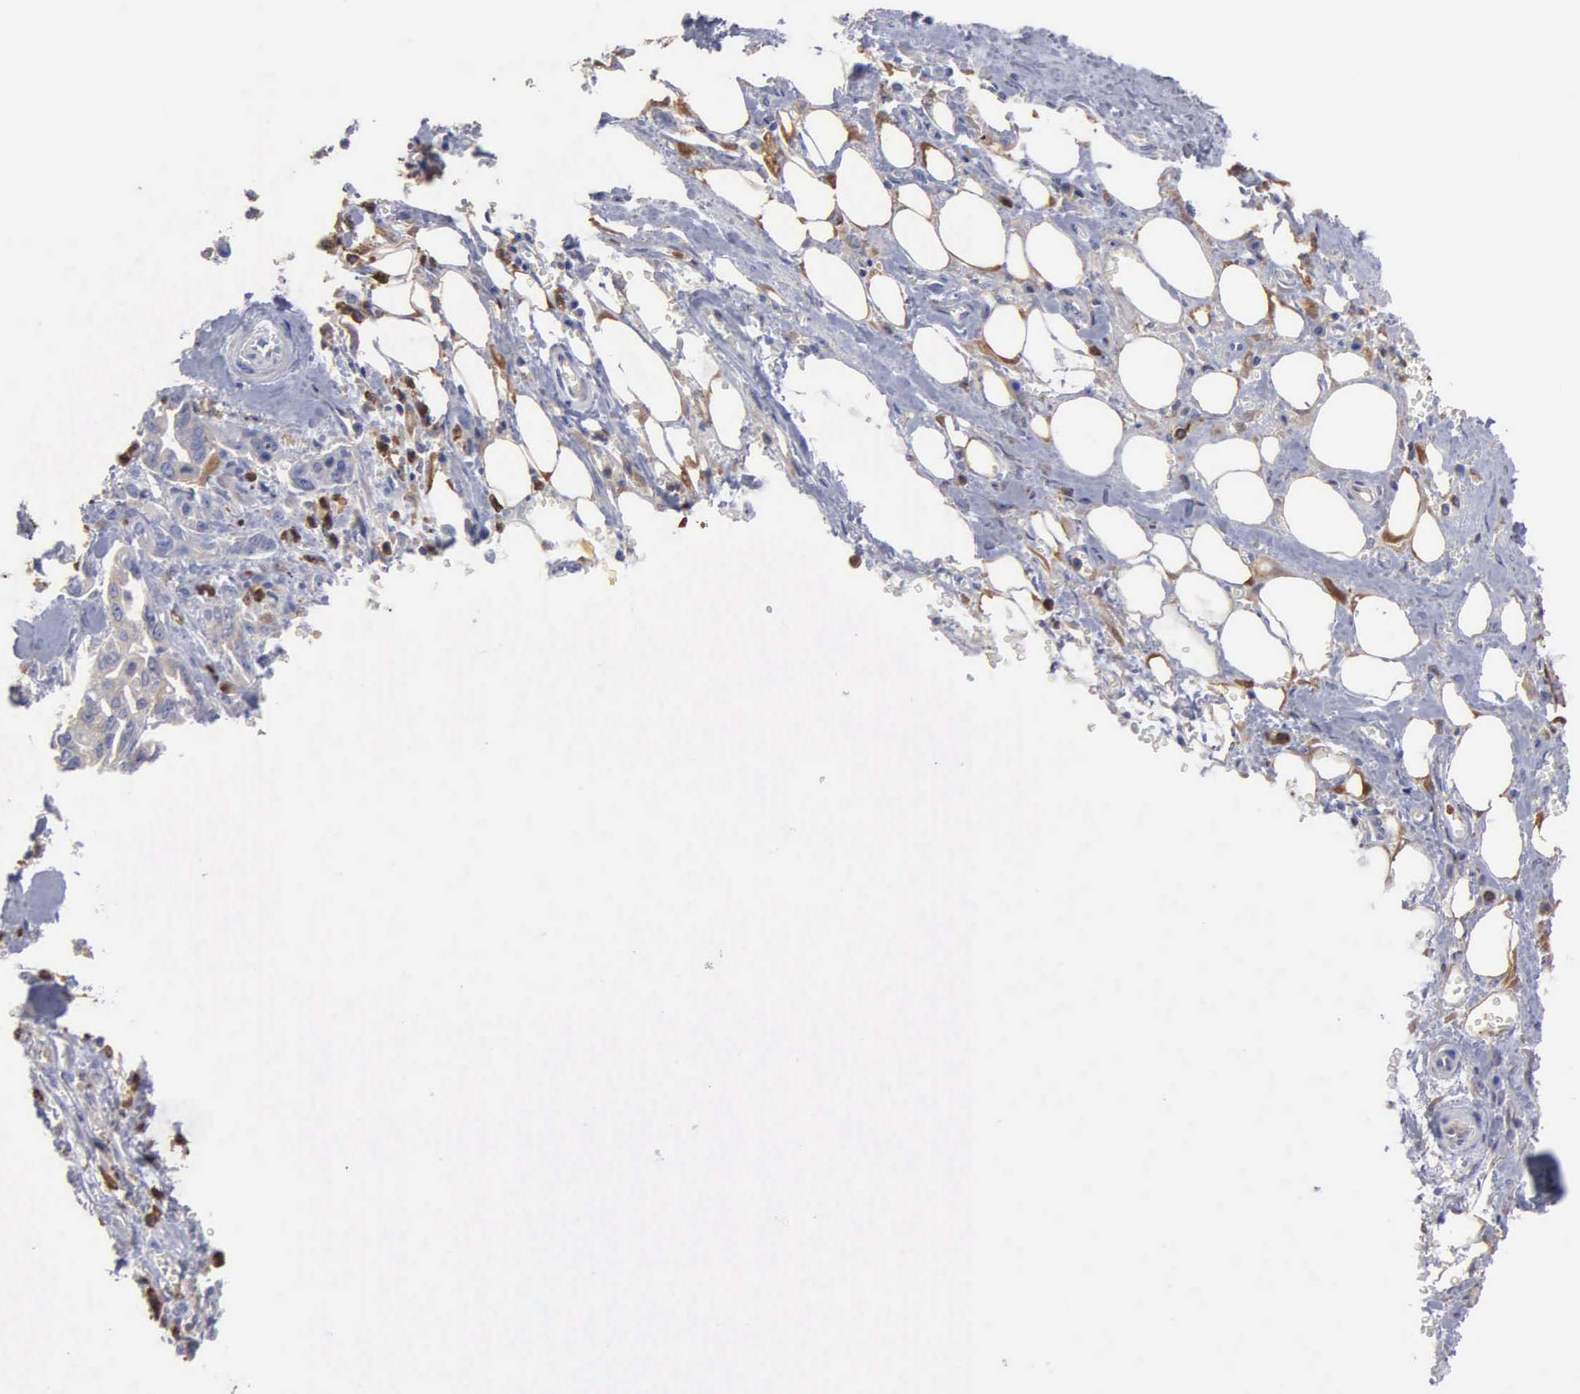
{"staining": {"intensity": "weak", "quantity": "<25%", "location": "cytoplasmic/membranous"}, "tissue": "pancreatic cancer", "cell_type": "Tumor cells", "image_type": "cancer", "snomed": [{"axis": "morphology", "description": "Adenocarcinoma, NOS"}, {"axis": "topography", "description": "Pancreas"}], "caption": "Immunohistochemistry image of human pancreatic cancer (adenocarcinoma) stained for a protein (brown), which reveals no positivity in tumor cells.", "gene": "G6PD", "patient": {"sex": "male", "age": 69}}